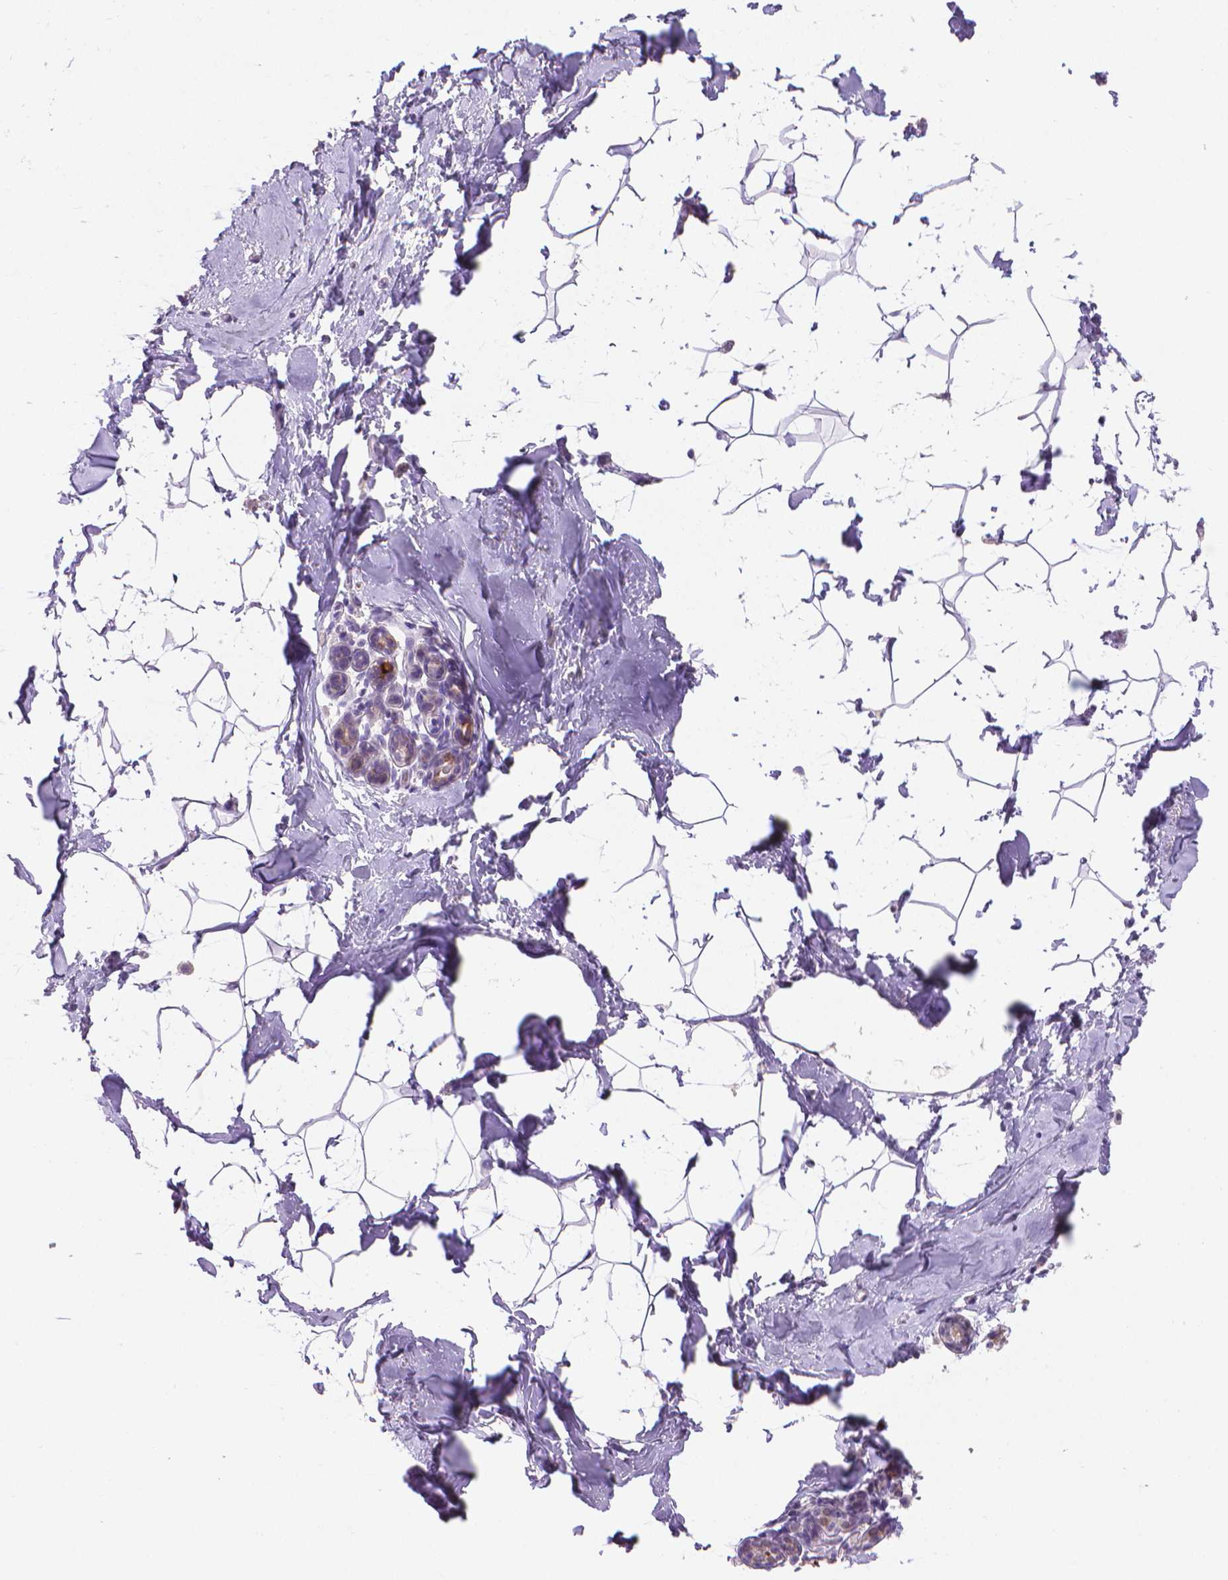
{"staining": {"intensity": "negative", "quantity": "none", "location": "none"}, "tissue": "breast", "cell_type": "Adipocytes", "image_type": "normal", "snomed": [{"axis": "morphology", "description": "Normal tissue, NOS"}, {"axis": "topography", "description": "Breast"}], "caption": "Human breast stained for a protein using immunohistochemistry displays no expression in adipocytes.", "gene": "MUC1", "patient": {"sex": "female", "age": 32}}